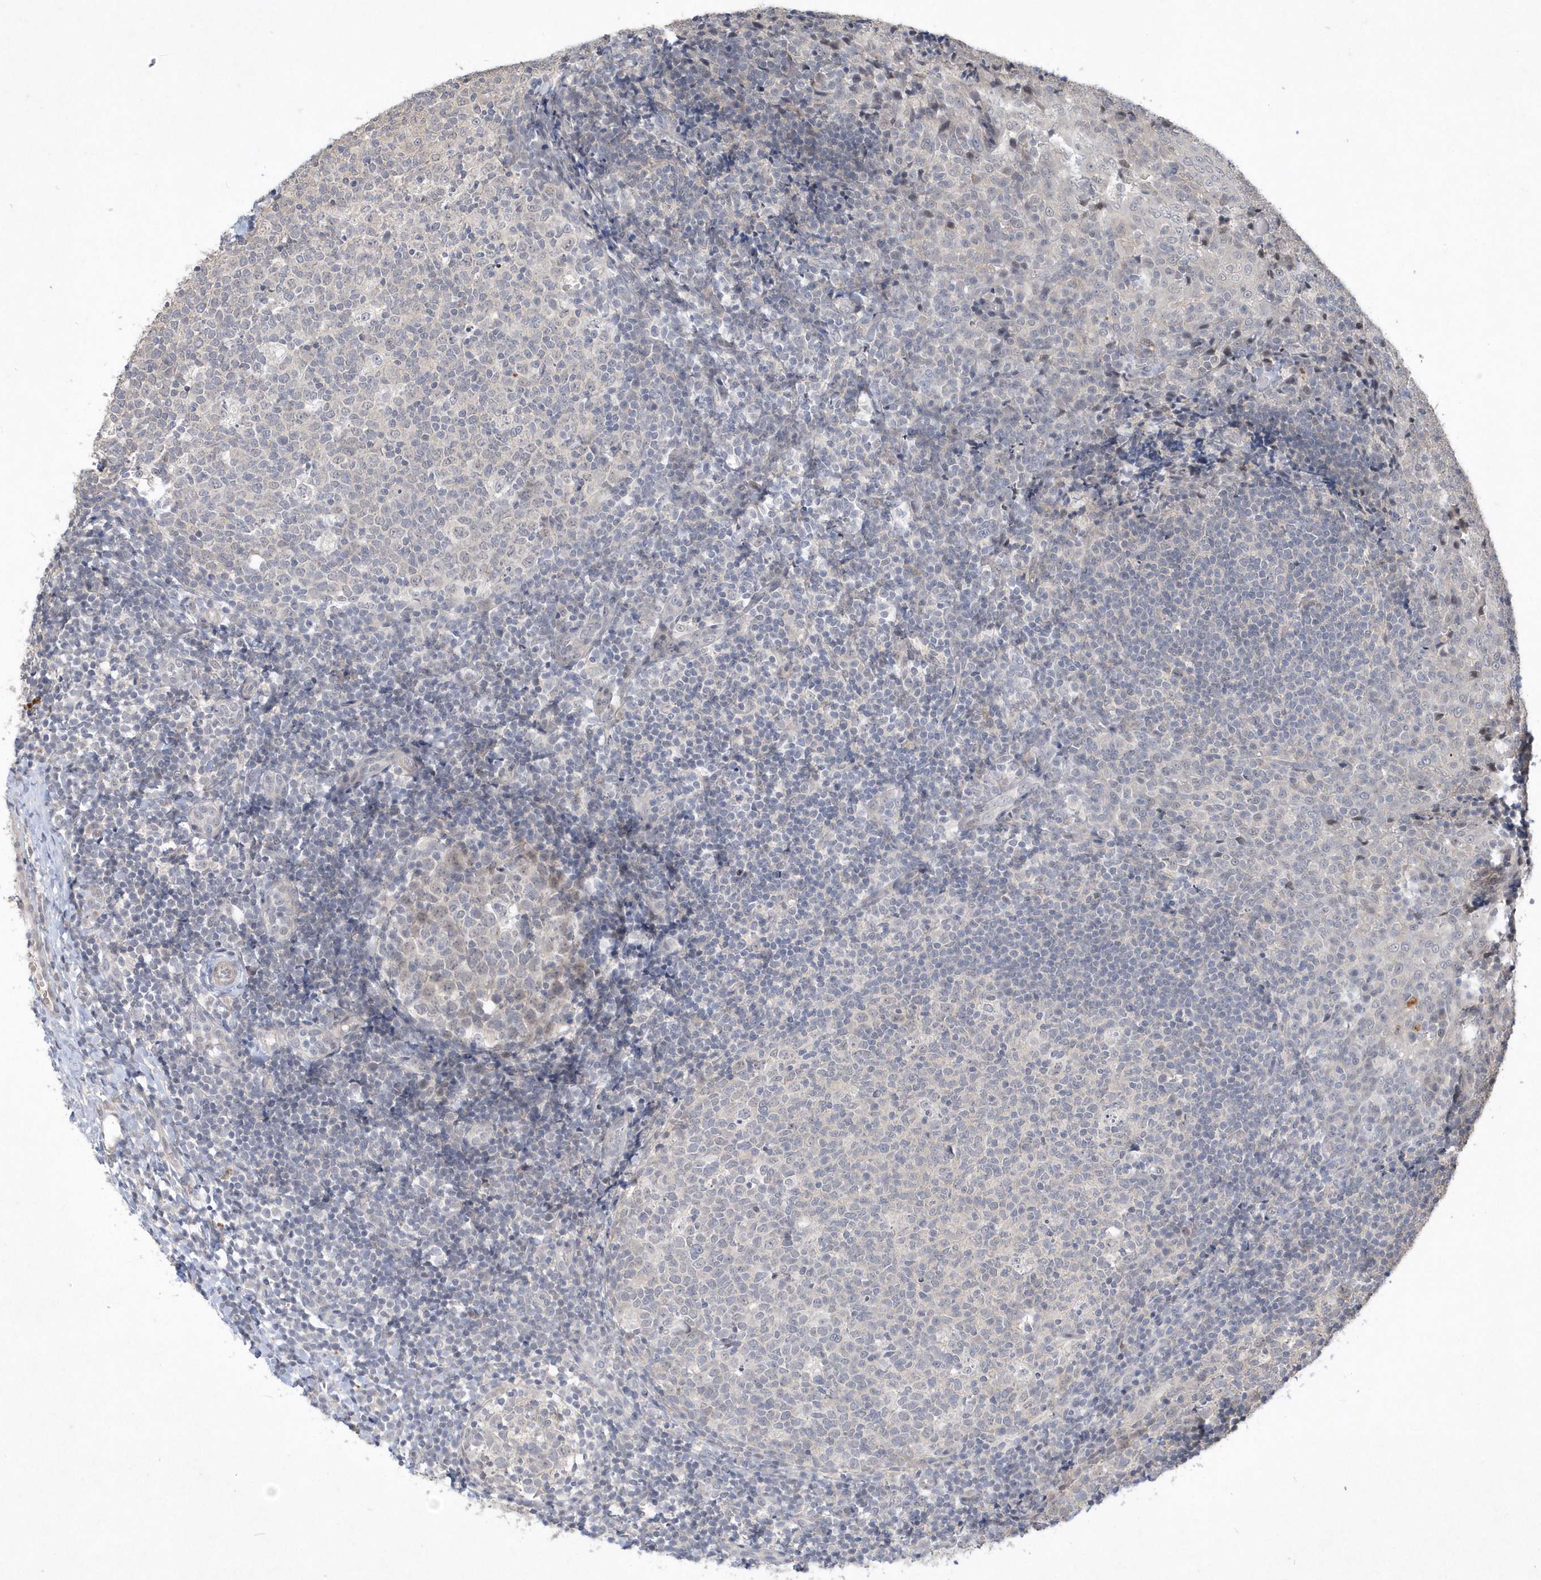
{"staining": {"intensity": "negative", "quantity": "none", "location": "none"}, "tissue": "tonsil", "cell_type": "Germinal center cells", "image_type": "normal", "snomed": [{"axis": "morphology", "description": "Normal tissue, NOS"}, {"axis": "topography", "description": "Tonsil"}], "caption": "Germinal center cells are negative for brown protein staining in unremarkable tonsil.", "gene": "TSPEAR", "patient": {"sex": "female", "age": 19}}